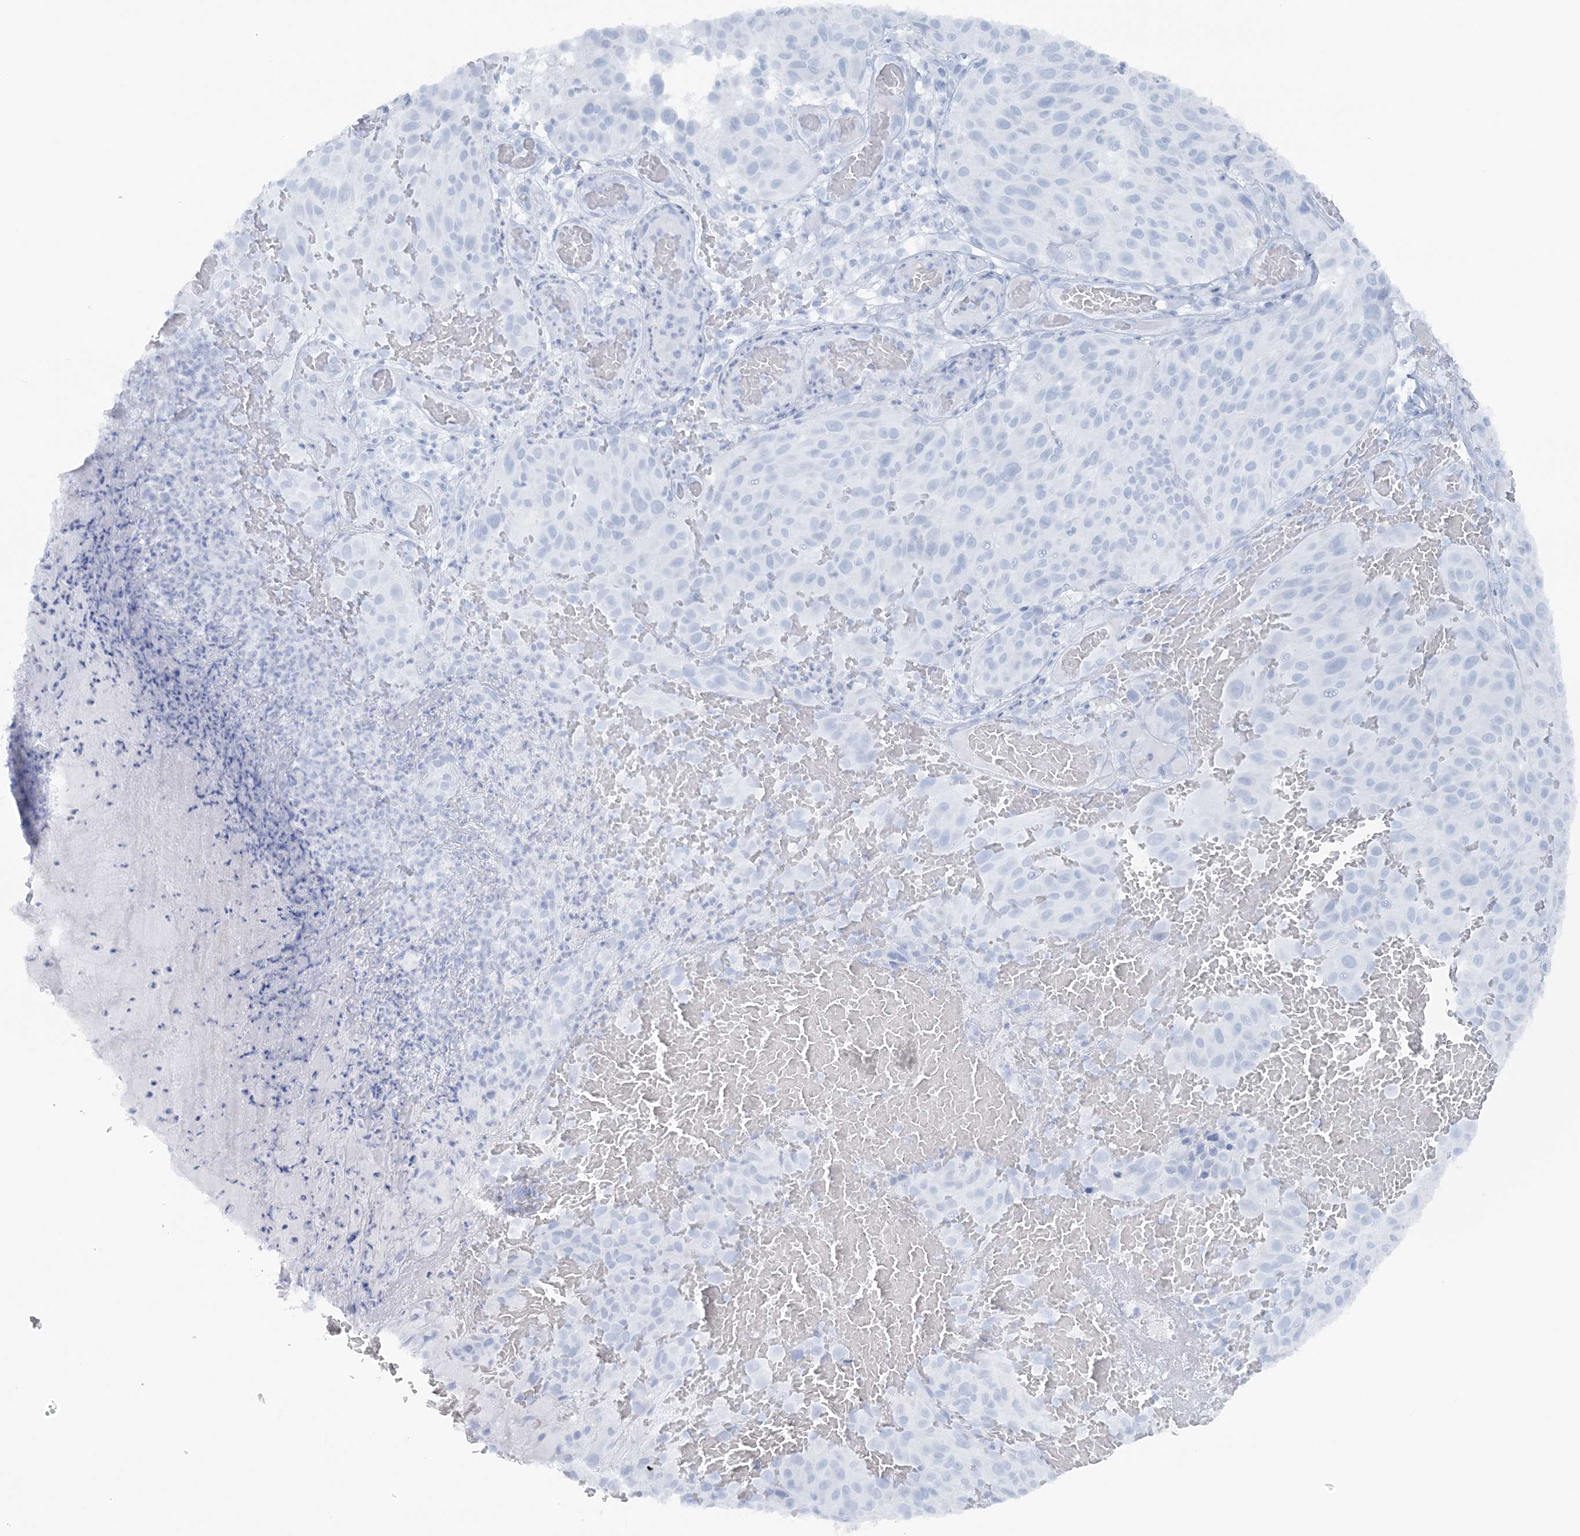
{"staining": {"intensity": "negative", "quantity": "none", "location": "none"}, "tissue": "melanoma", "cell_type": "Tumor cells", "image_type": "cancer", "snomed": [{"axis": "morphology", "description": "Malignant melanoma, NOS"}, {"axis": "topography", "description": "Skin"}], "caption": "A histopathology image of human malignant melanoma is negative for staining in tumor cells.", "gene": "ATP11A", "patient": {"sex": "male", "age": 83}}